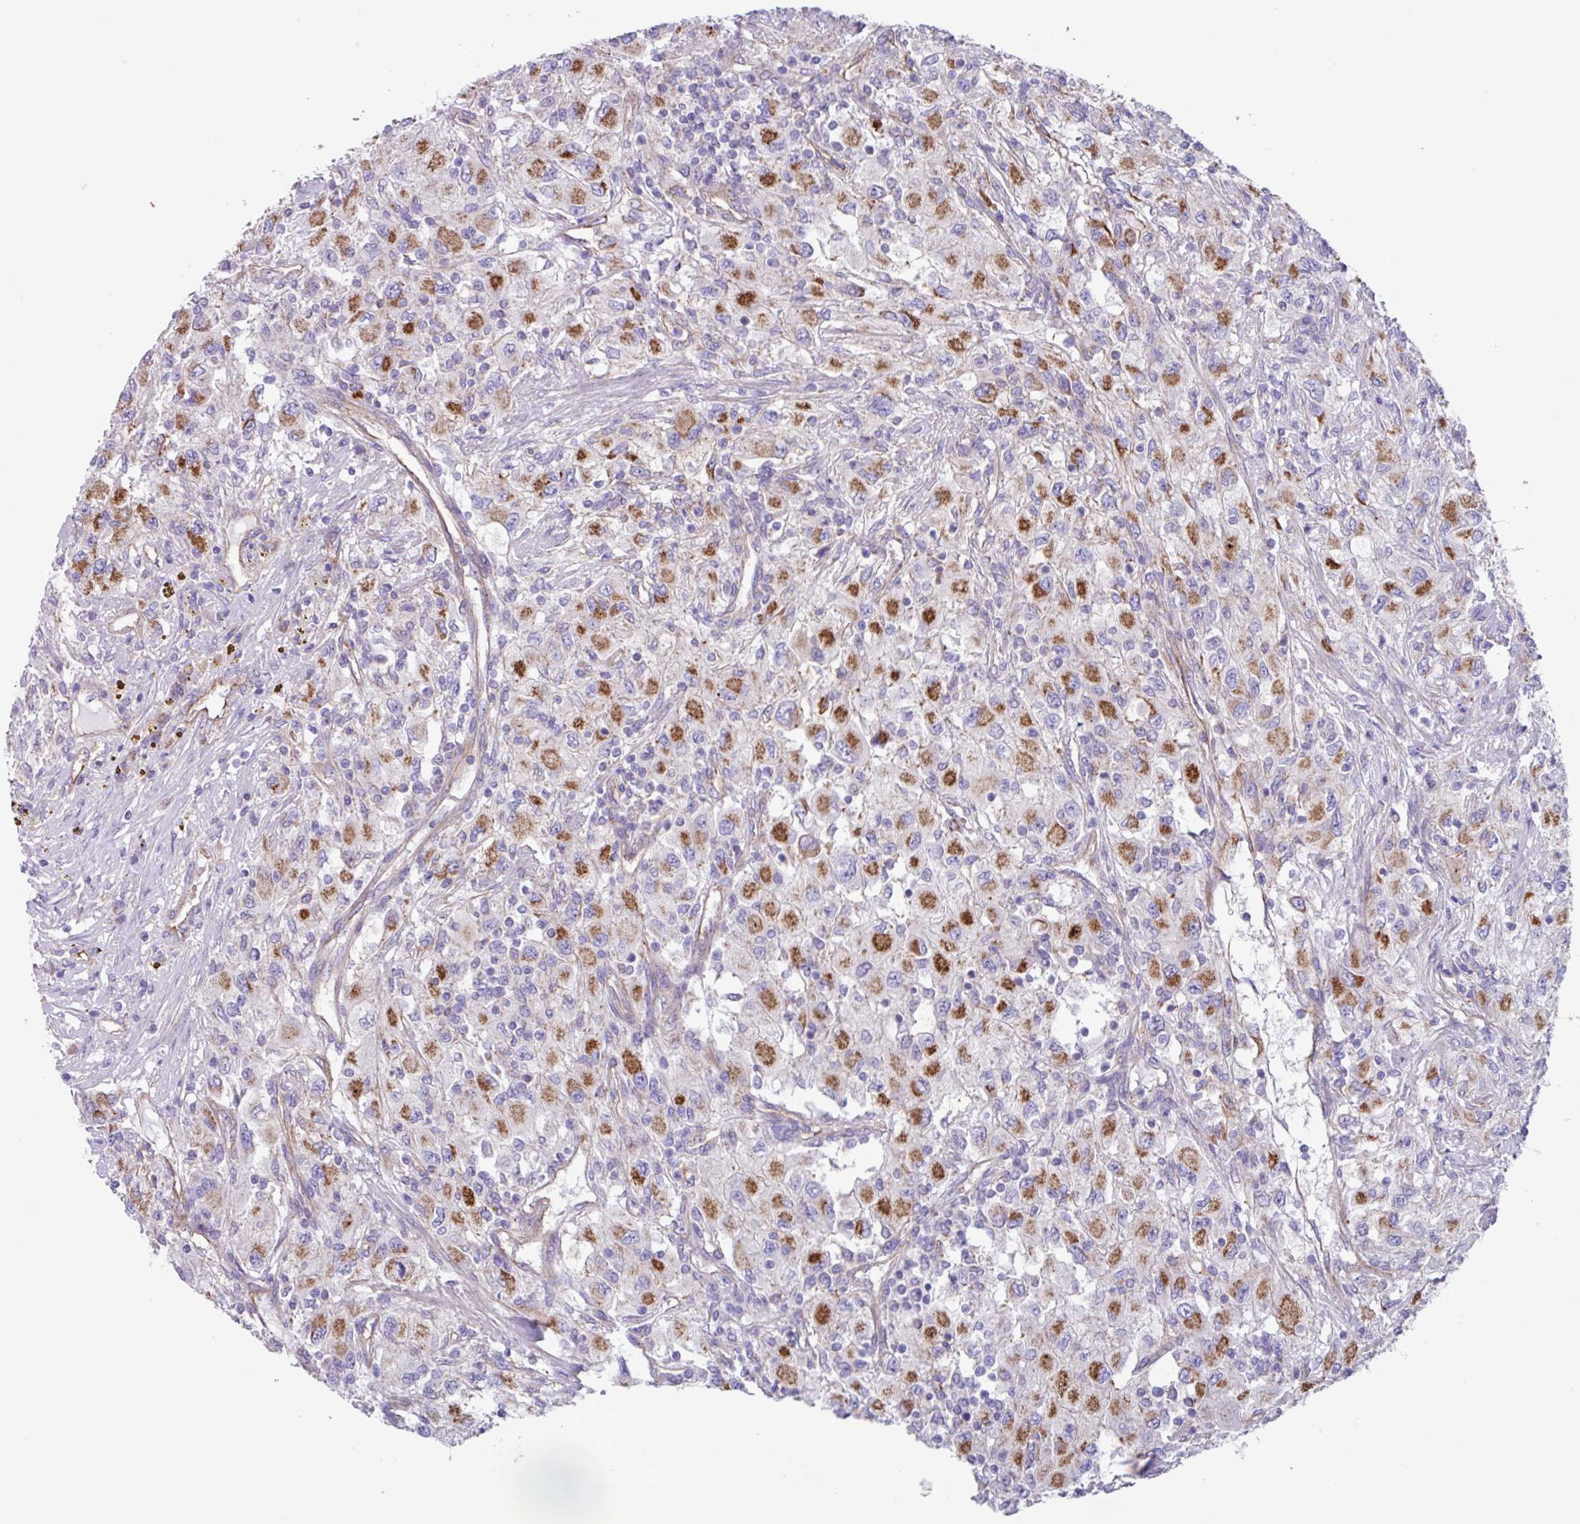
{"staining": {"intensity": "strong", "quantity": ">75%", "location": "cytoplasmic/membranous"}, "tissue": "renal cancer", "cell_type": "Tumor cells", "image_type": "cancer", "snomed": [{"axis": "morphology", "description": "Adenocarcinoma, NOS"}, {"axis": "topography", "description": "Kidney"}], "caption": "IHC micrograph of neoplastic tissue: renal adenocarcinoma stained using IHC shows high levels of strong protein expression localized specifically in the cytoplasmic/membranous of tumor cells, appearing as a cytoplasmic/membranous brown color.", "gene": "OTULIN", "patient": {"sex": "female", "age": 67}}